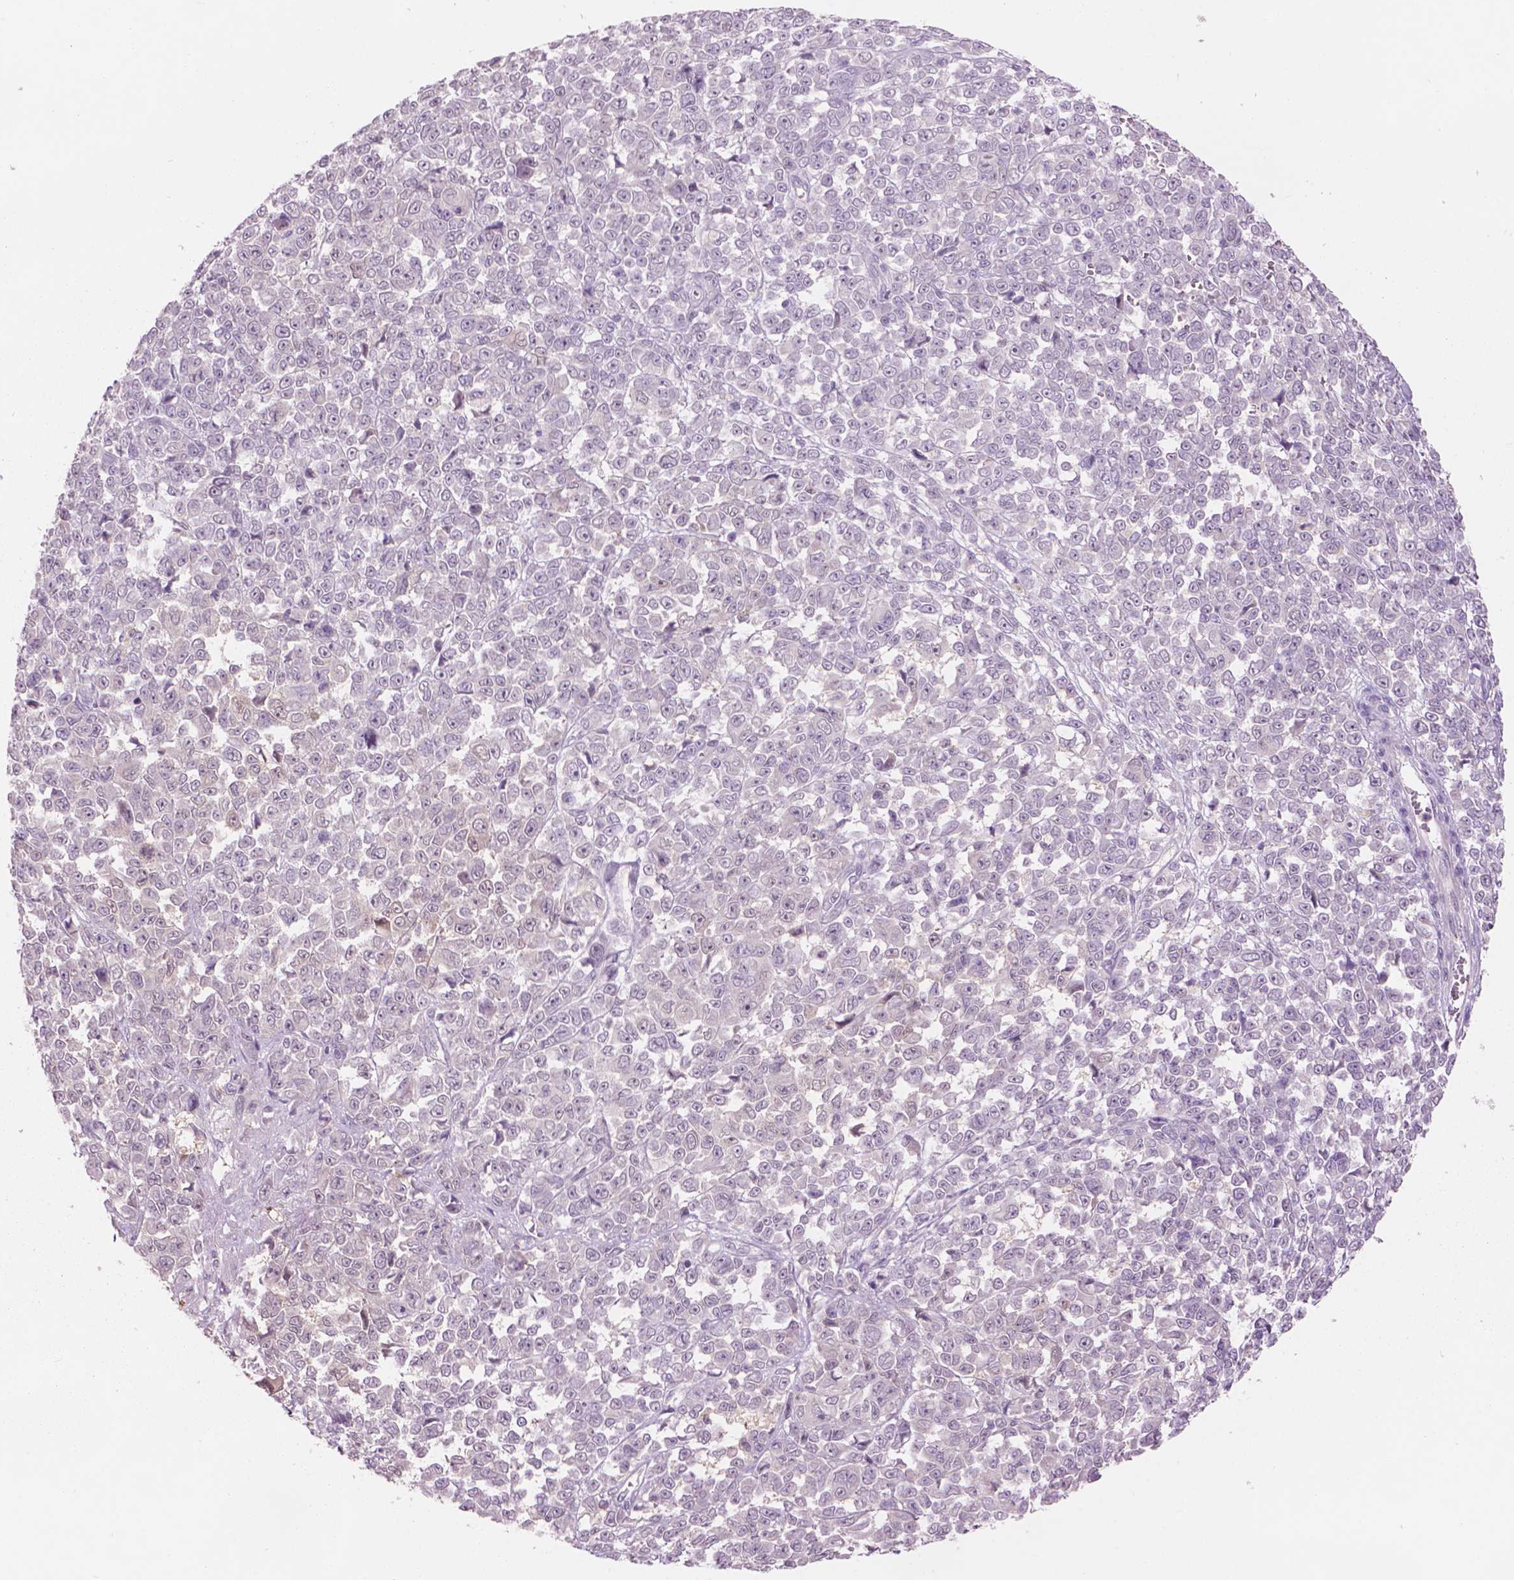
{"staining": {"intensity": "negative", "quantity": "none", "location": "none"}, "tissue": "melanoma", "cell_type": "Tumor cells", "image_type": "cancer", "snomed": [{"axis": "morphology", "description": "Malignant melanoma, NOS"}, {"axis": "topography", "description": "Skin"}], "caption": "Tumor cells show no significant expression in malignant melanoma.", "gene": "ENO2", "patient": {"sex": "female", "age": 95}}